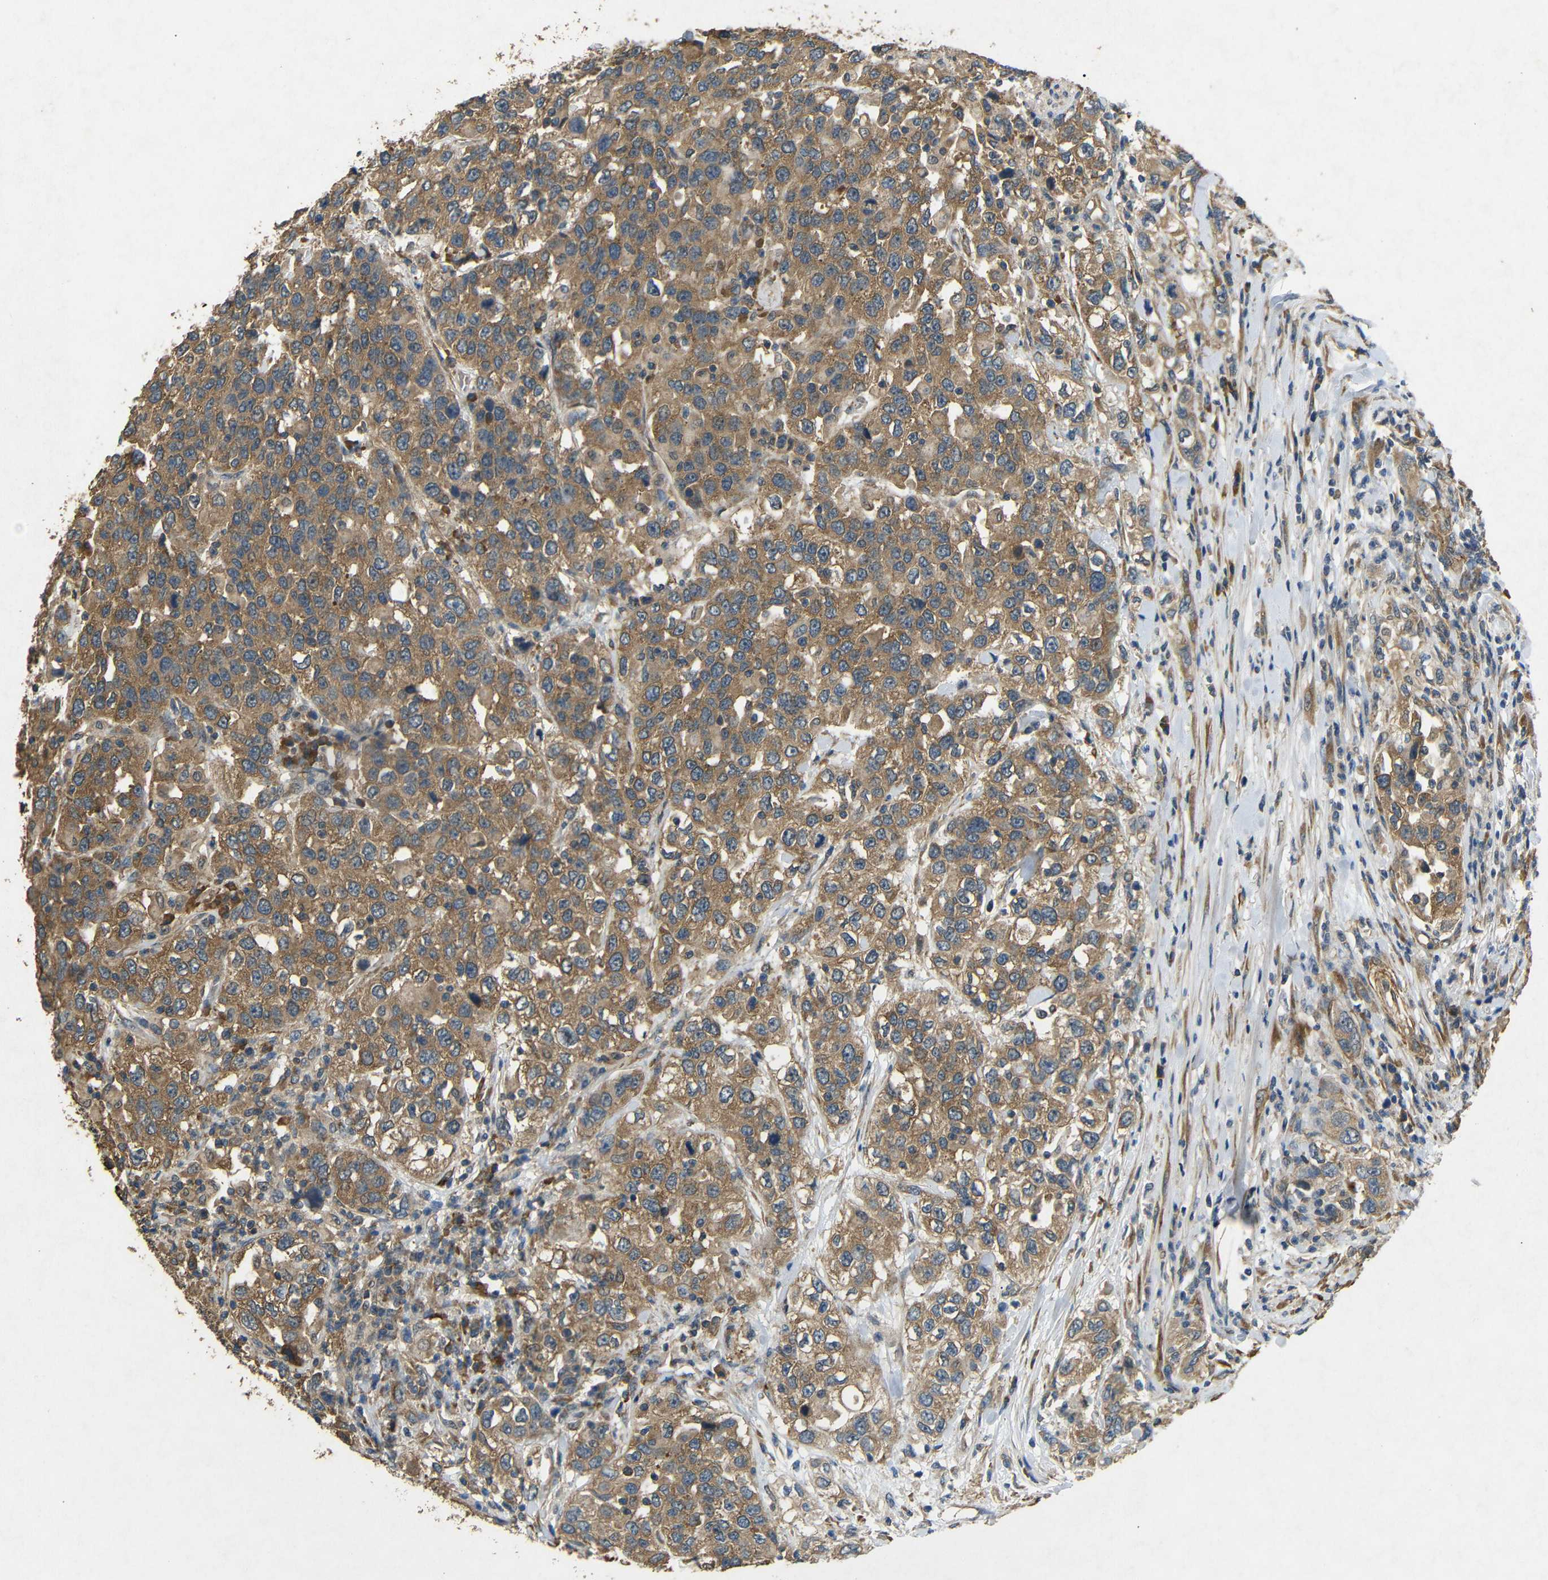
{"staining": {"intensity": "moderate", "quantity": ">75%", "location": "cytoplasmic/membranous"}, "tissue": "urothelial cancer", "cell_type": "Tumor cells", "image_type": "cancer", "snomed": [{"axis": "morphology", "description": "Urothelial carcinoma, High grade"}, {"axis": "topography", "description": "Urinary bladder"}], "caption": "Urothelial cancer was stained to show a protein in brown. There is medium levels of moderate cytoplasmic/membranous positivity in about >75% of tumor cells.", "gene": "BNIP3", "patient": {"sex": "female", "age": 80}}